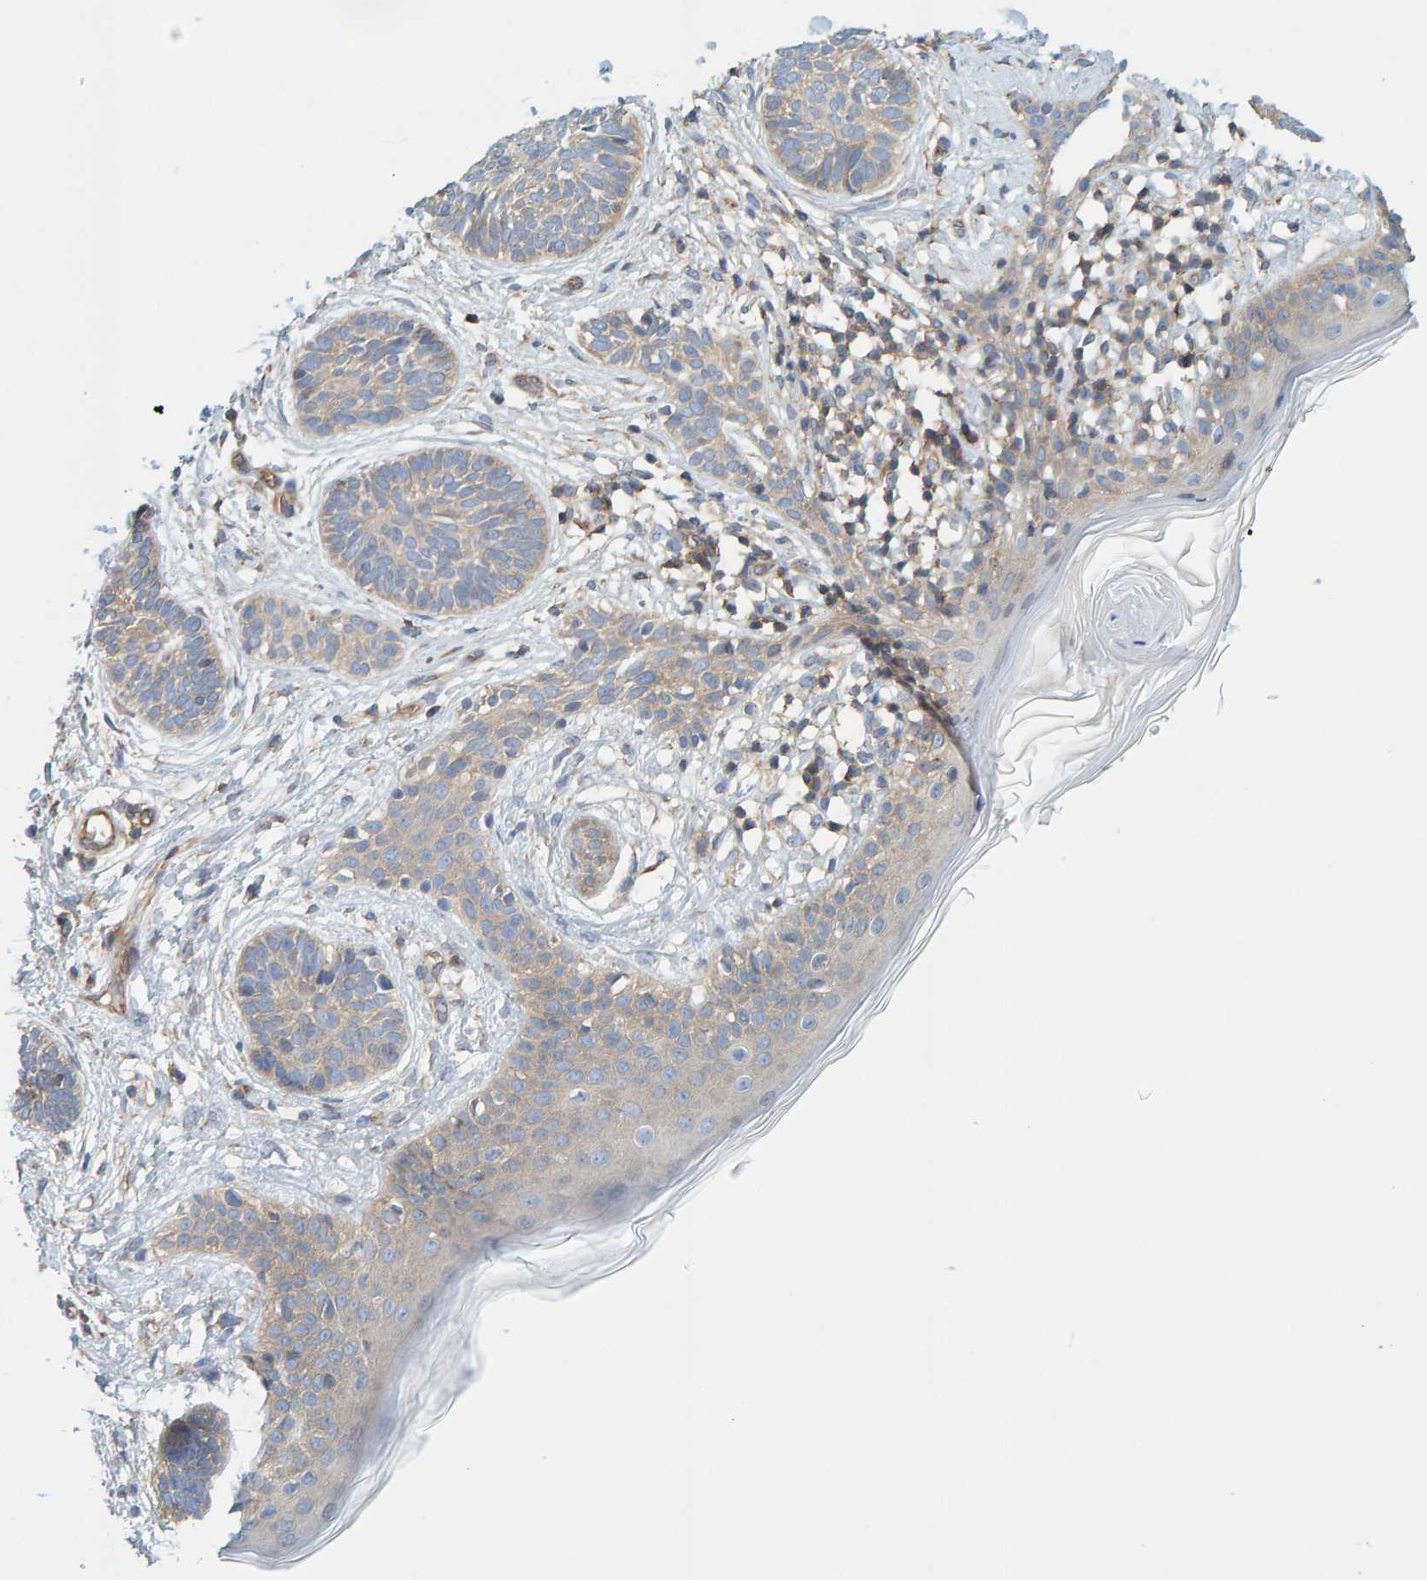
{"staining": {"intensity": "weak", "quantity": "<25%", "location": "cytoplasmic/membranous"}, "tissue": "skin cancer", "cell_type": "Tumor cells", "image_type": "cancer", "snomed": [{"axis": "morphology", "description": "Normal tissue, NOS"}, {"axis": "morphology", "description": "Basal cell carcinoma"}, {"axis": "topography", "description": "Skin"}], "caption": "There is no significant expression in tumor cells of skin basal cell carcinoma. (Brightfield microscopy of DAB IHC at high magnification).", "gene": "PRKD2", "patient": {"sex": "male", "age": 63}}